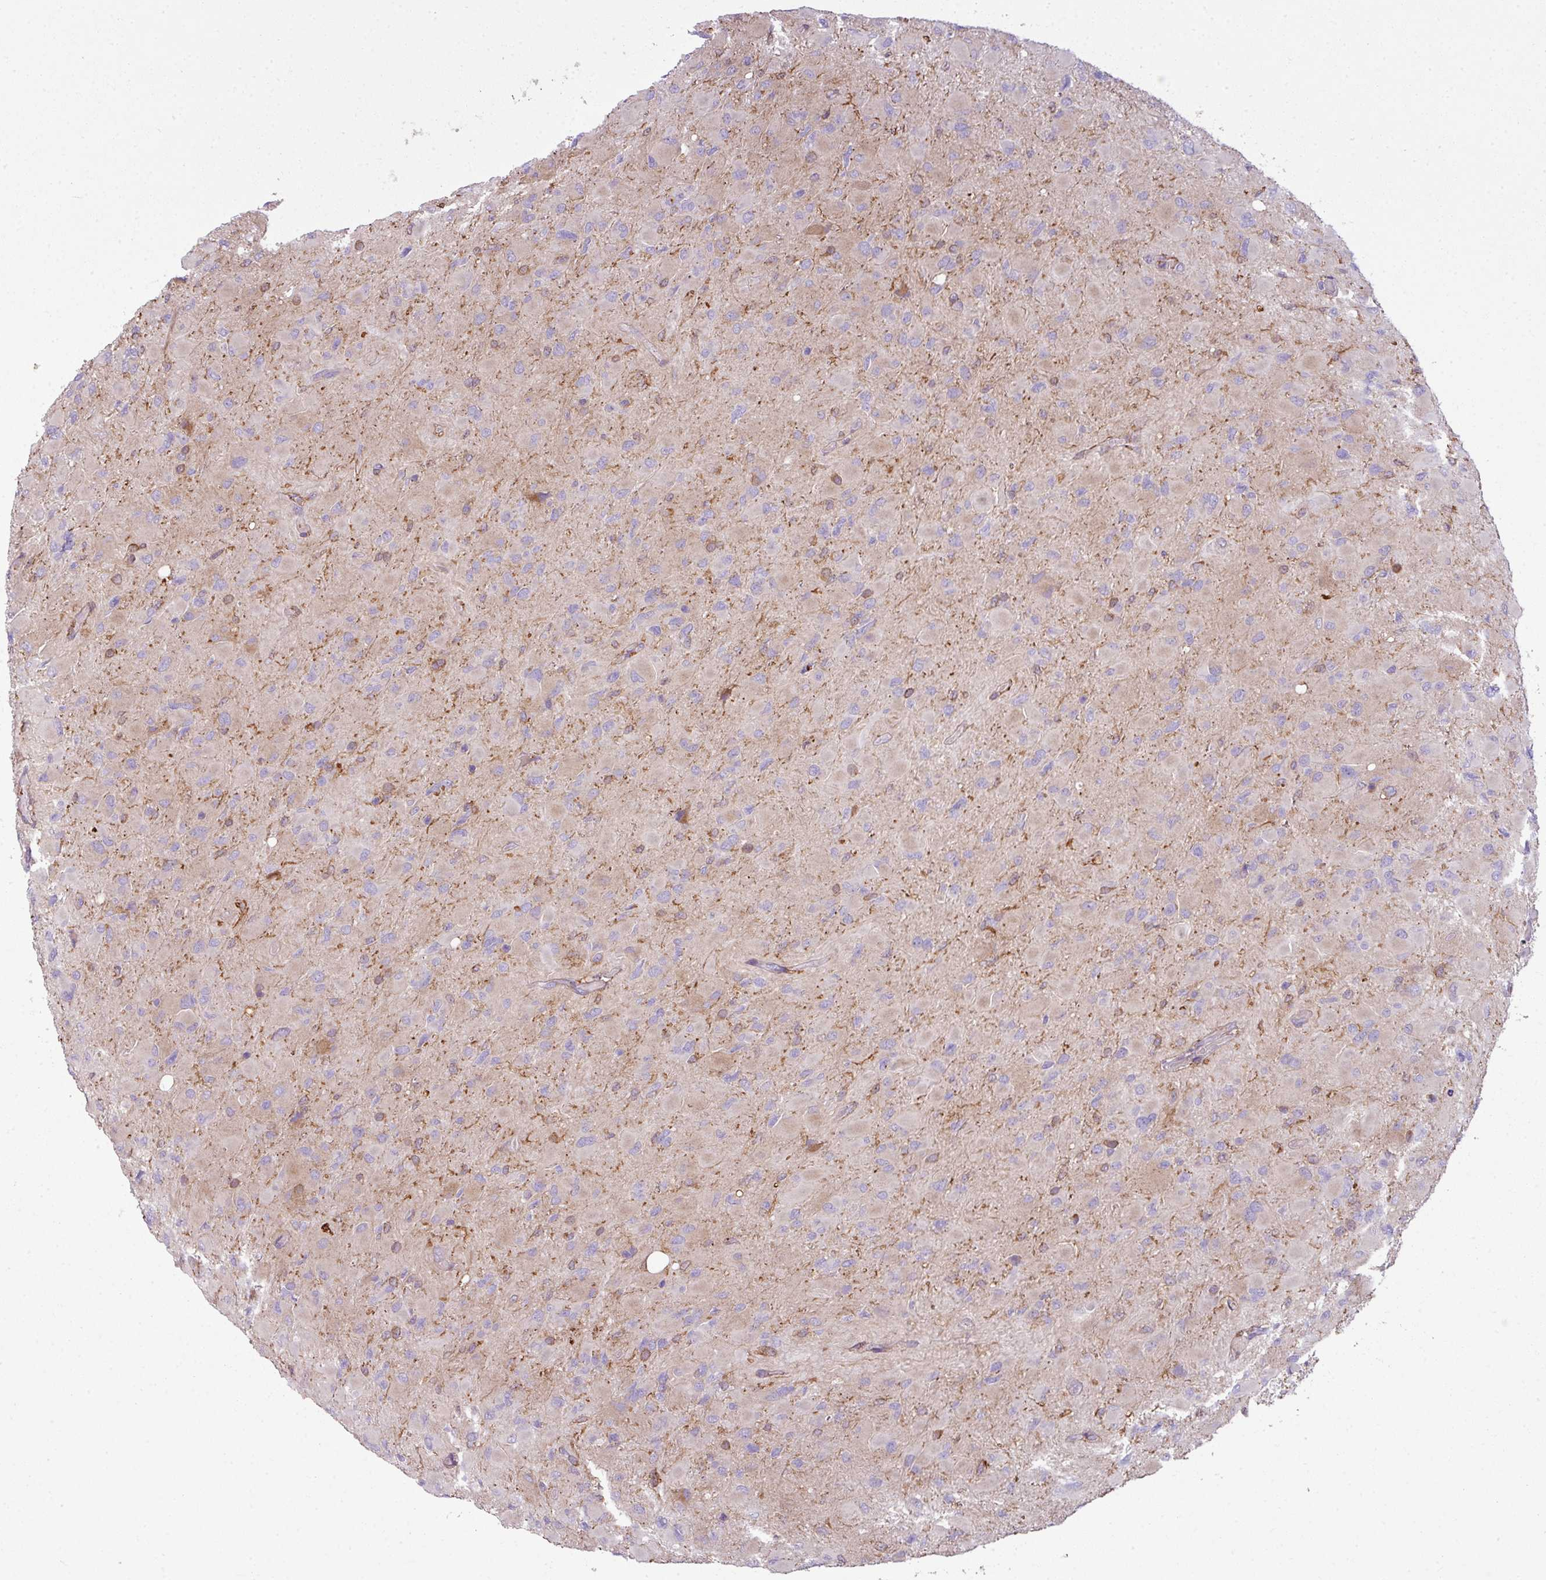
{"staining": {"intensity": "negative", "quantity": "none", "location": "none"}, "tissue": "glioma", "cell_type": "Tumor cells", "image_type": "cancer", "snomed": [{"axis": "morphology", "description": "Glioma, malignant, High grade"}, {"axis": "topography", "description": "Cerebral cortex"}], "caption": "A micrograph of glioma stained for a protein exhibits no brown staining in tumor cells.", "gene": "COL8A1", "patient": {"sex": "female", "age": 36}}